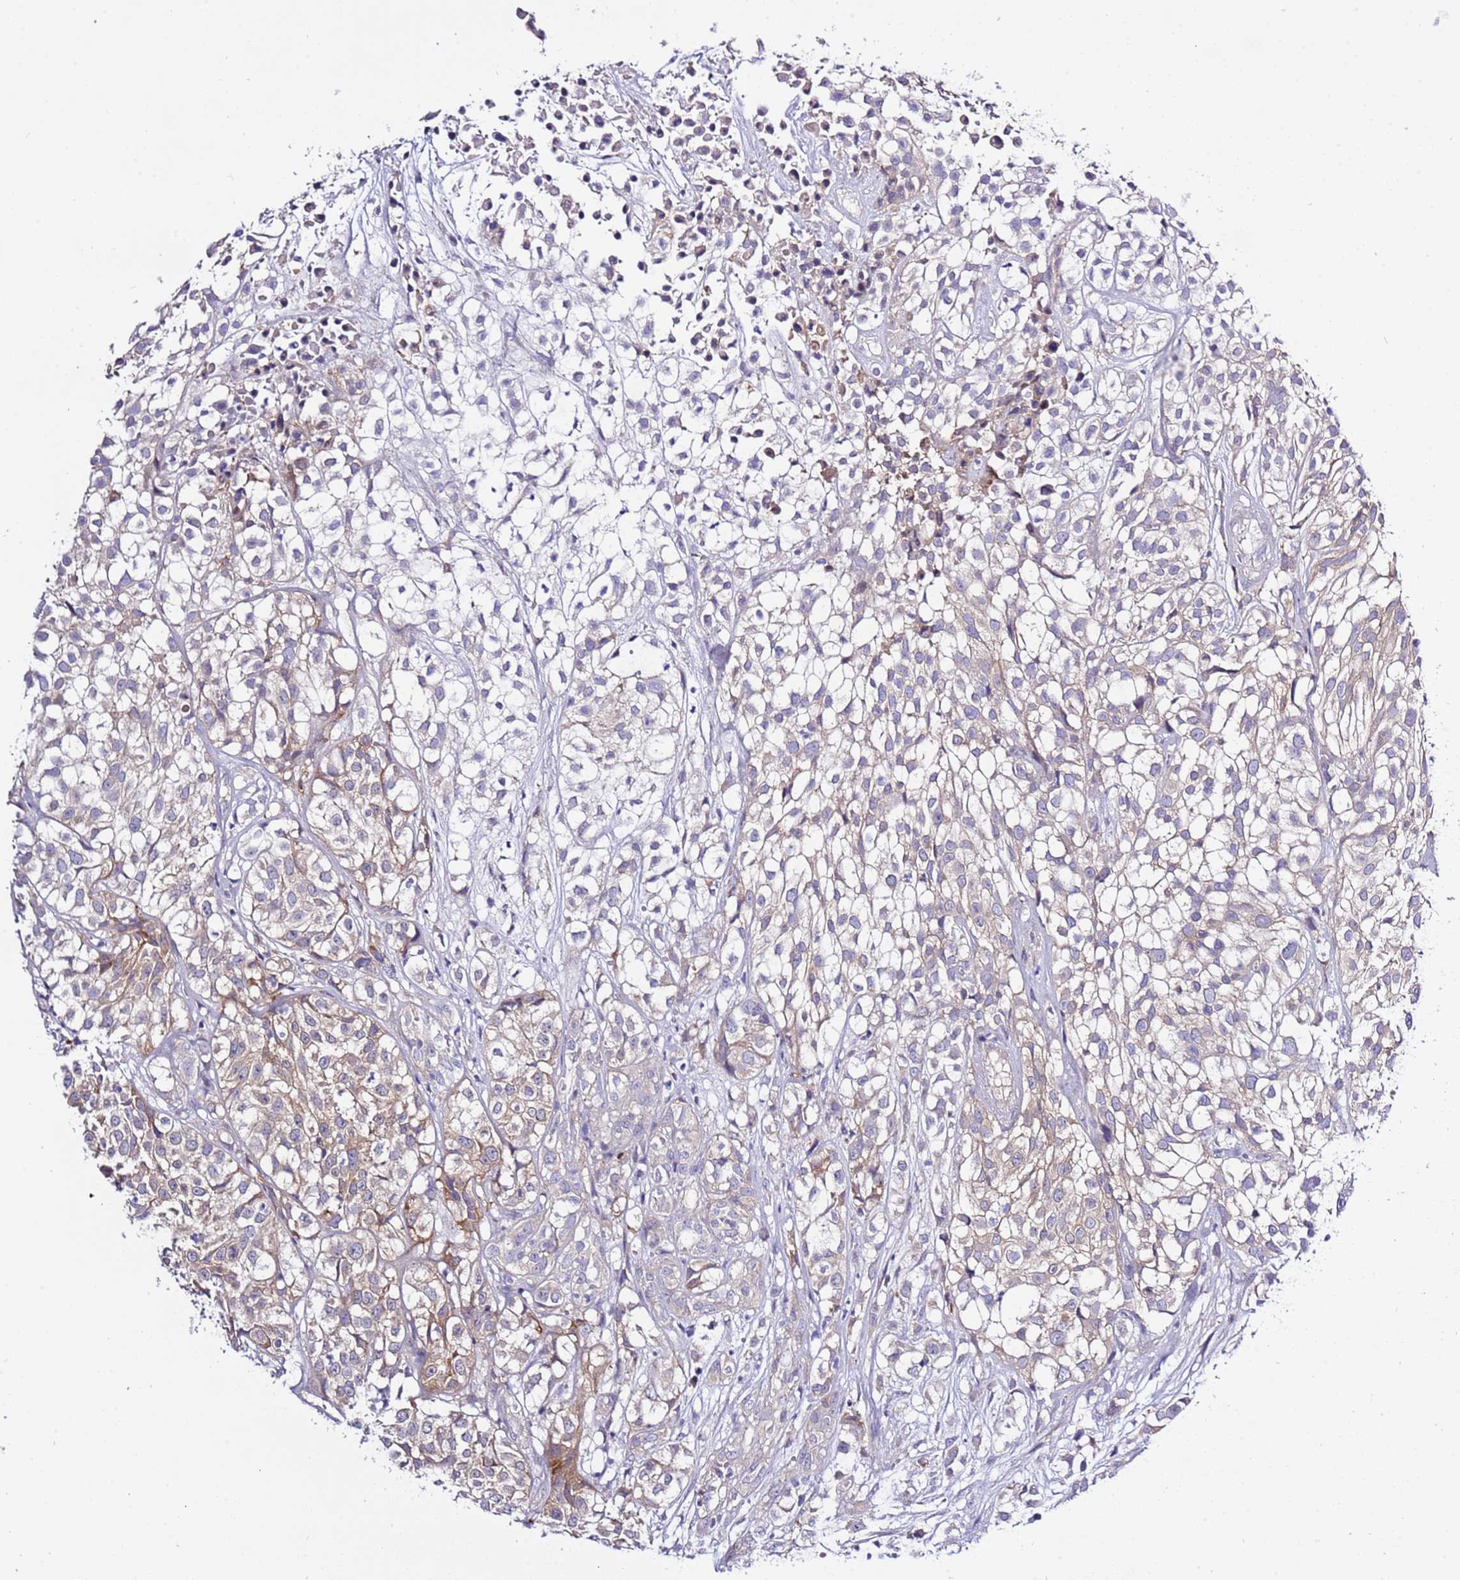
{"staining": {"intensity": "weak", "quantity": ">75%", "location": "cytoplasmic/membranous"}, "tissue": "urothelial cancer", "cell_type": "Tumor cells", "image_type": "cancer", "snomed": [{"axis": "morphology", "description": "Urothelial carcinoma, High grade"}, {"axis": "topography", "description": "Urinary bladder"}], "caption": "Immunohistochemistry (DAB (3,3'-diaminobenzidine)) staining of urothelial cancer exhibits weak cytoplasmic/membranous protein positivity in about >75% of tumor cells. (Brightfield microscopy of DAB IHC at high magnification).", "gene": "STIP1", "patient": {"sex": "male", "age": 56}}